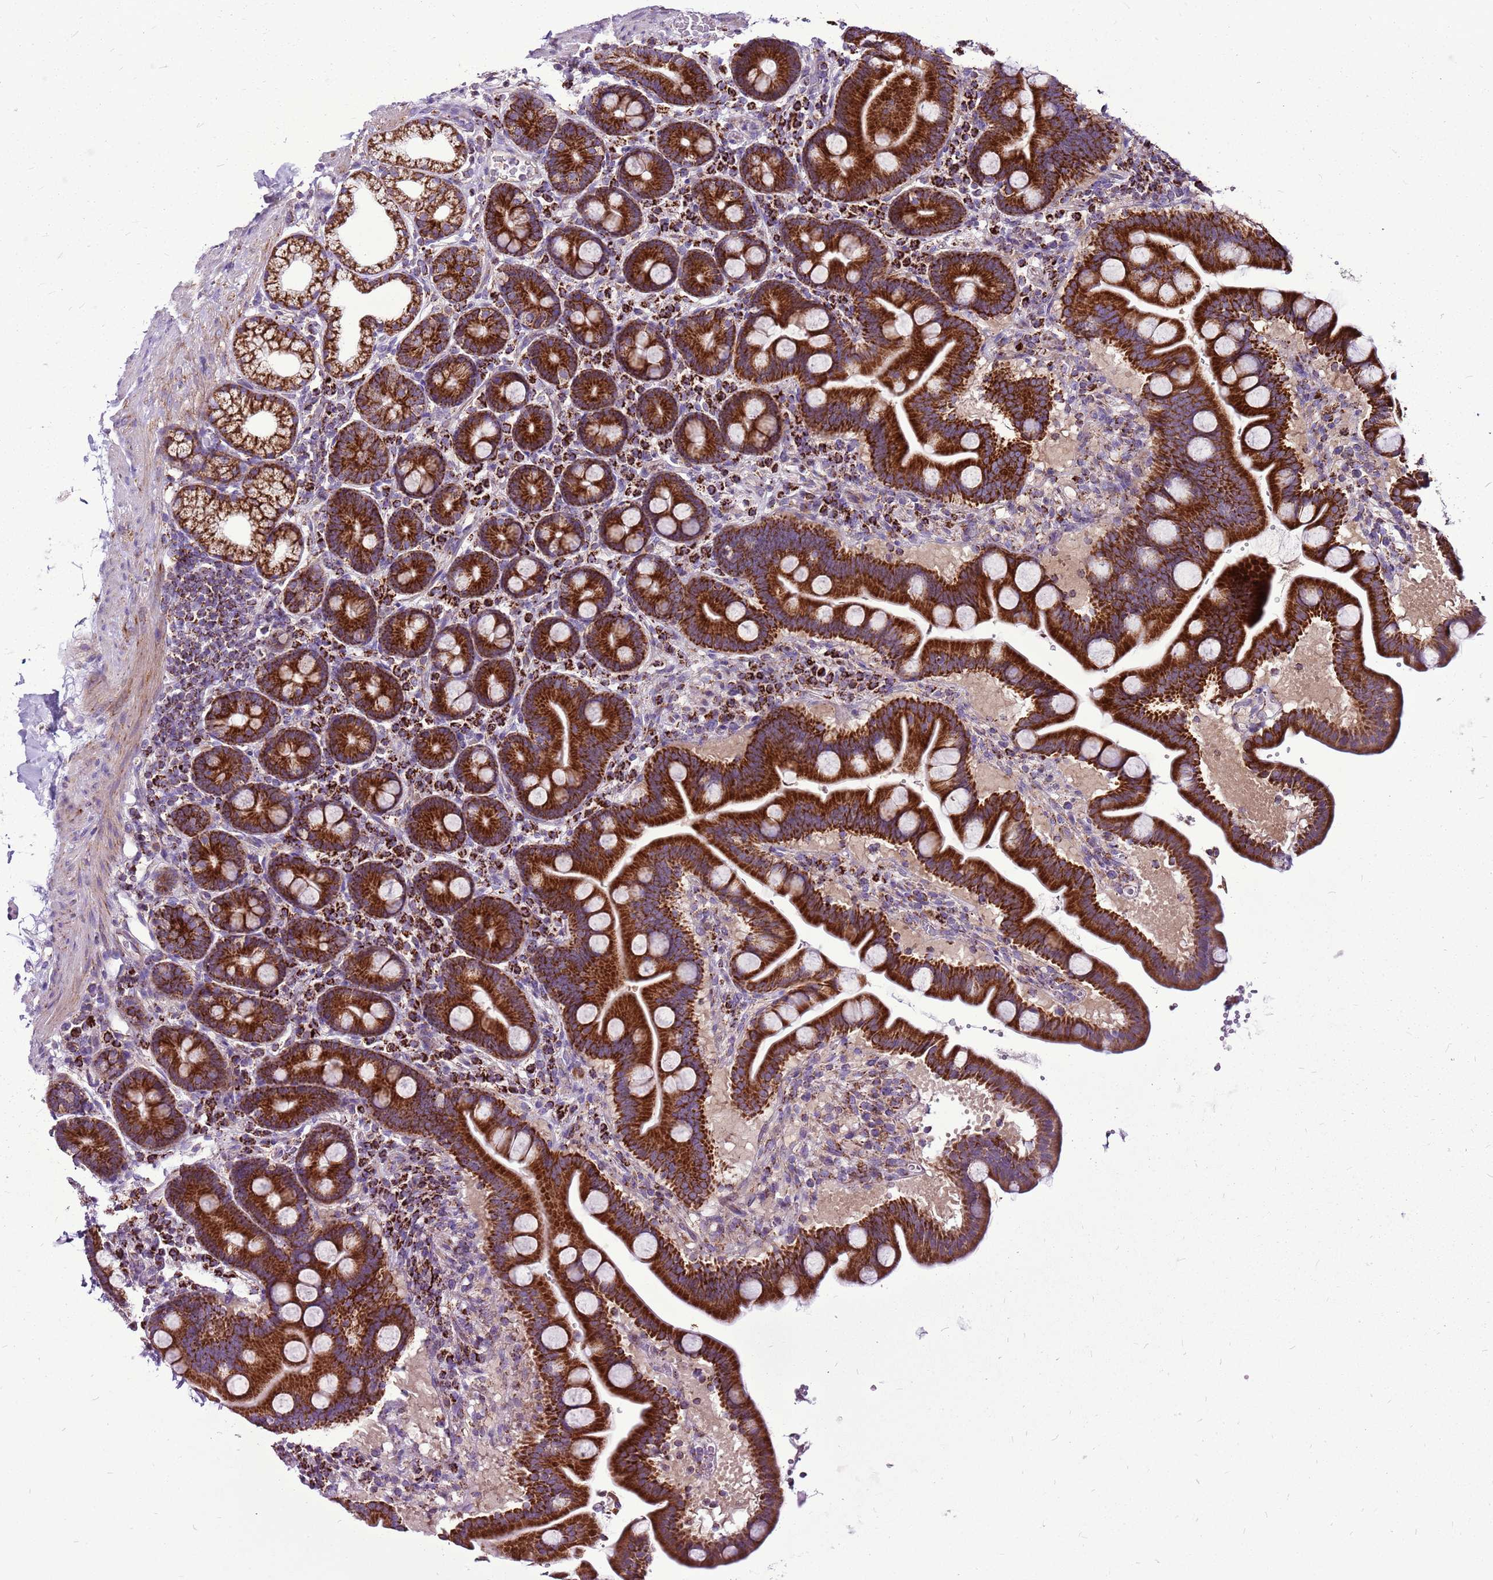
{"staining": {"intensity": "strong", "quantity": ">75%", "location": "cytoplasmic/membranous"}, "tissue": "duodenum", "cell_type": "Glandular cells", "image_type": "normal", "snomed": [{"axis": "morphology", "description": "Normal tissue, NOS"}, {"axis": "topography", "description": "Duodenum"}], "caption": "Immunohistochemistry (IHC) histopathology image of normal human duodenum stained for a protein (brown), which shows high levels of strong cytoplasmic/membranous staining in approximately >75% of glandular cells.", "gene": "GCDH", "patient": {"sex": "male", "age": 54}}